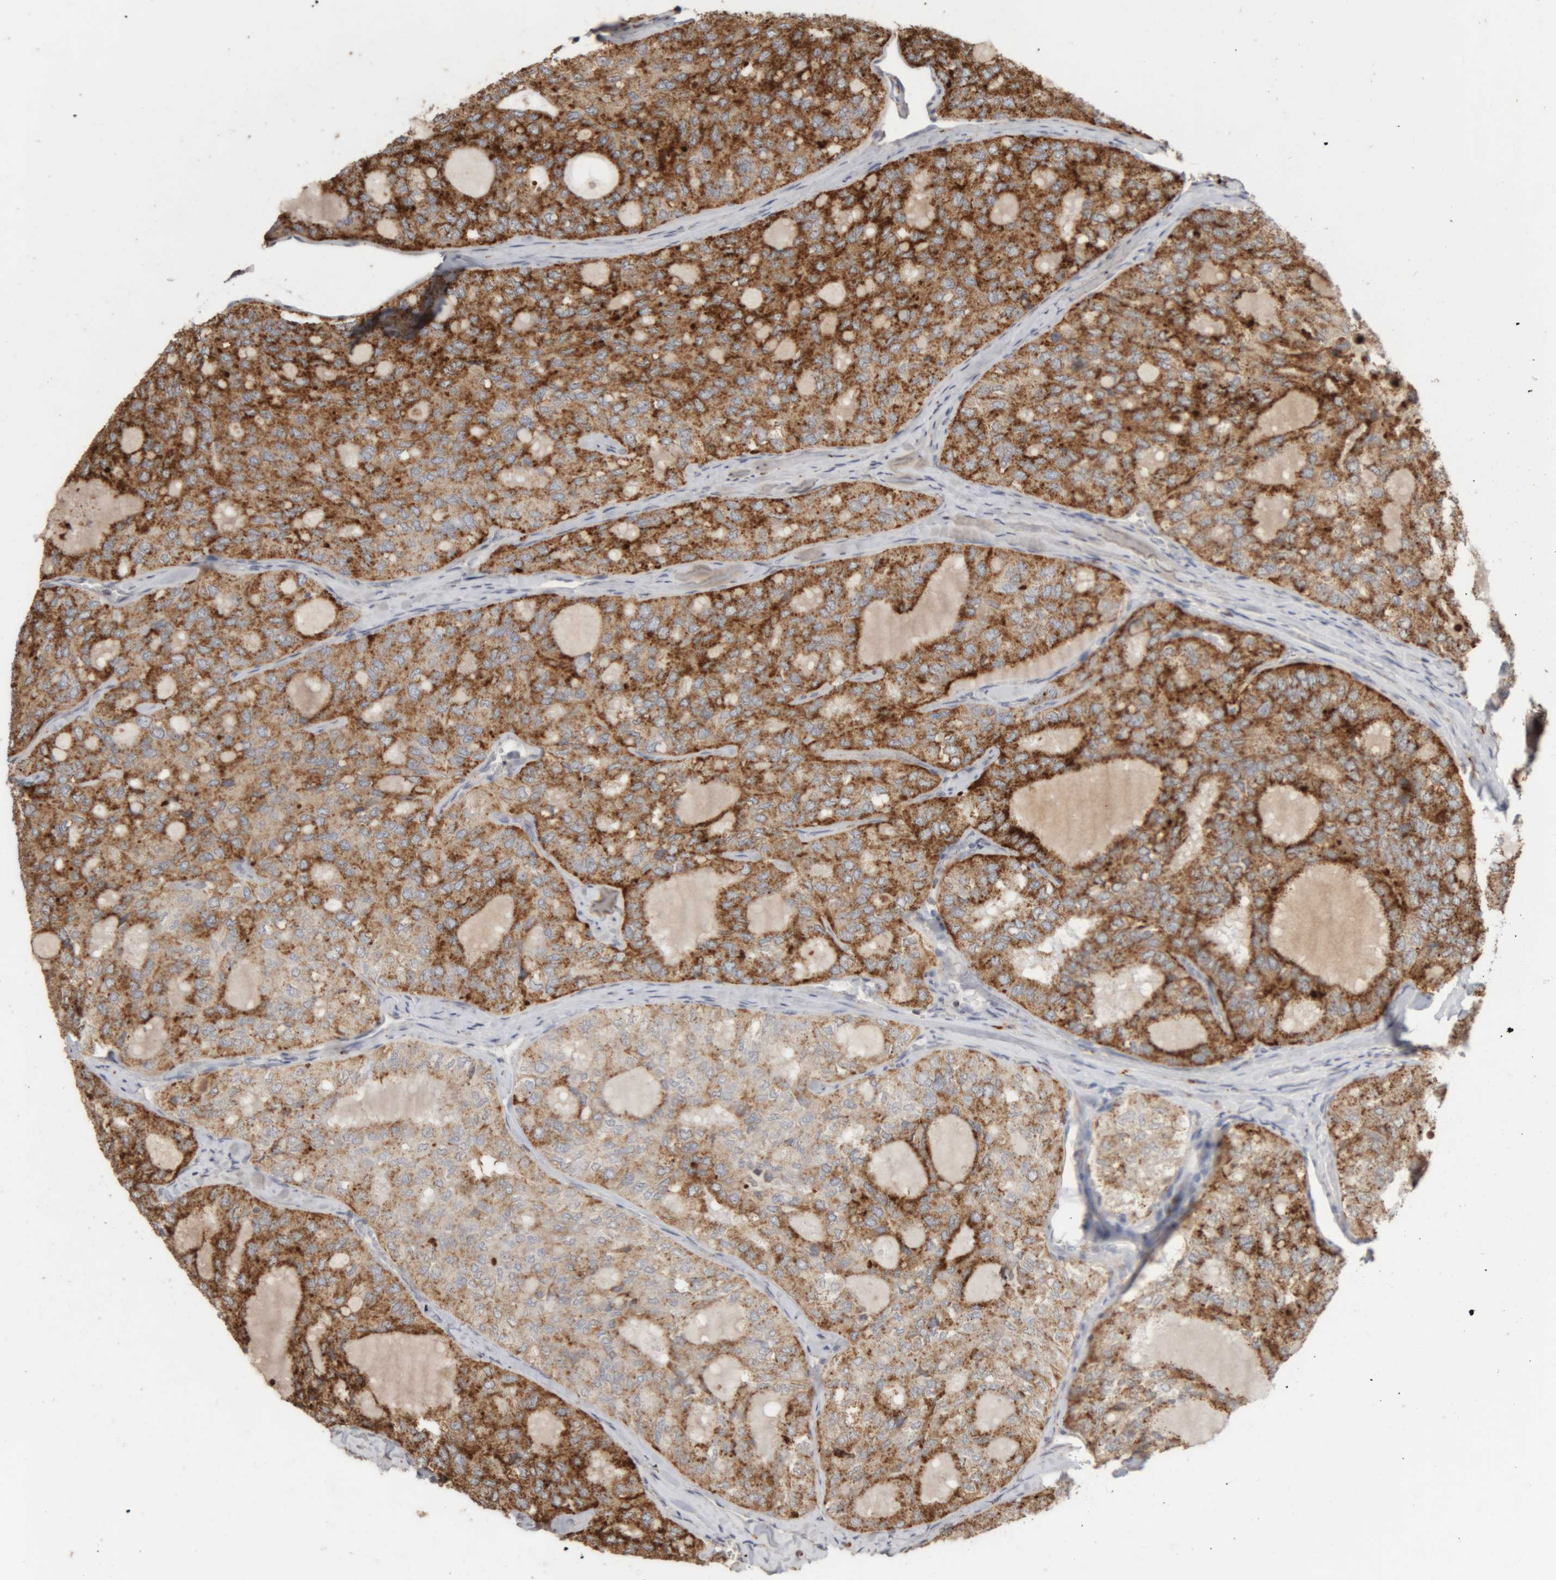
{"staining": {"intensity": "strong", "quantity": ">75%", "location": "cytoplasmic/membranous"}, "tissue": "thyroid cancer", "cell_type": "Tumor cells", "image_type": "cancer", "snomed": [{"axis": "morphology", "description": "Follicular adenoma carcinoma, NOS"}, {"axis": "topography", "description": "Thyroid gland"}], "caption": "Immunohistochemical staining of human thyroid cancer shows strong cytoplasmic/membranous protein staining in approximately >75% of tumor cells.", "gene": "ARSA", "patient": {"sex": "male", "age": 75}}